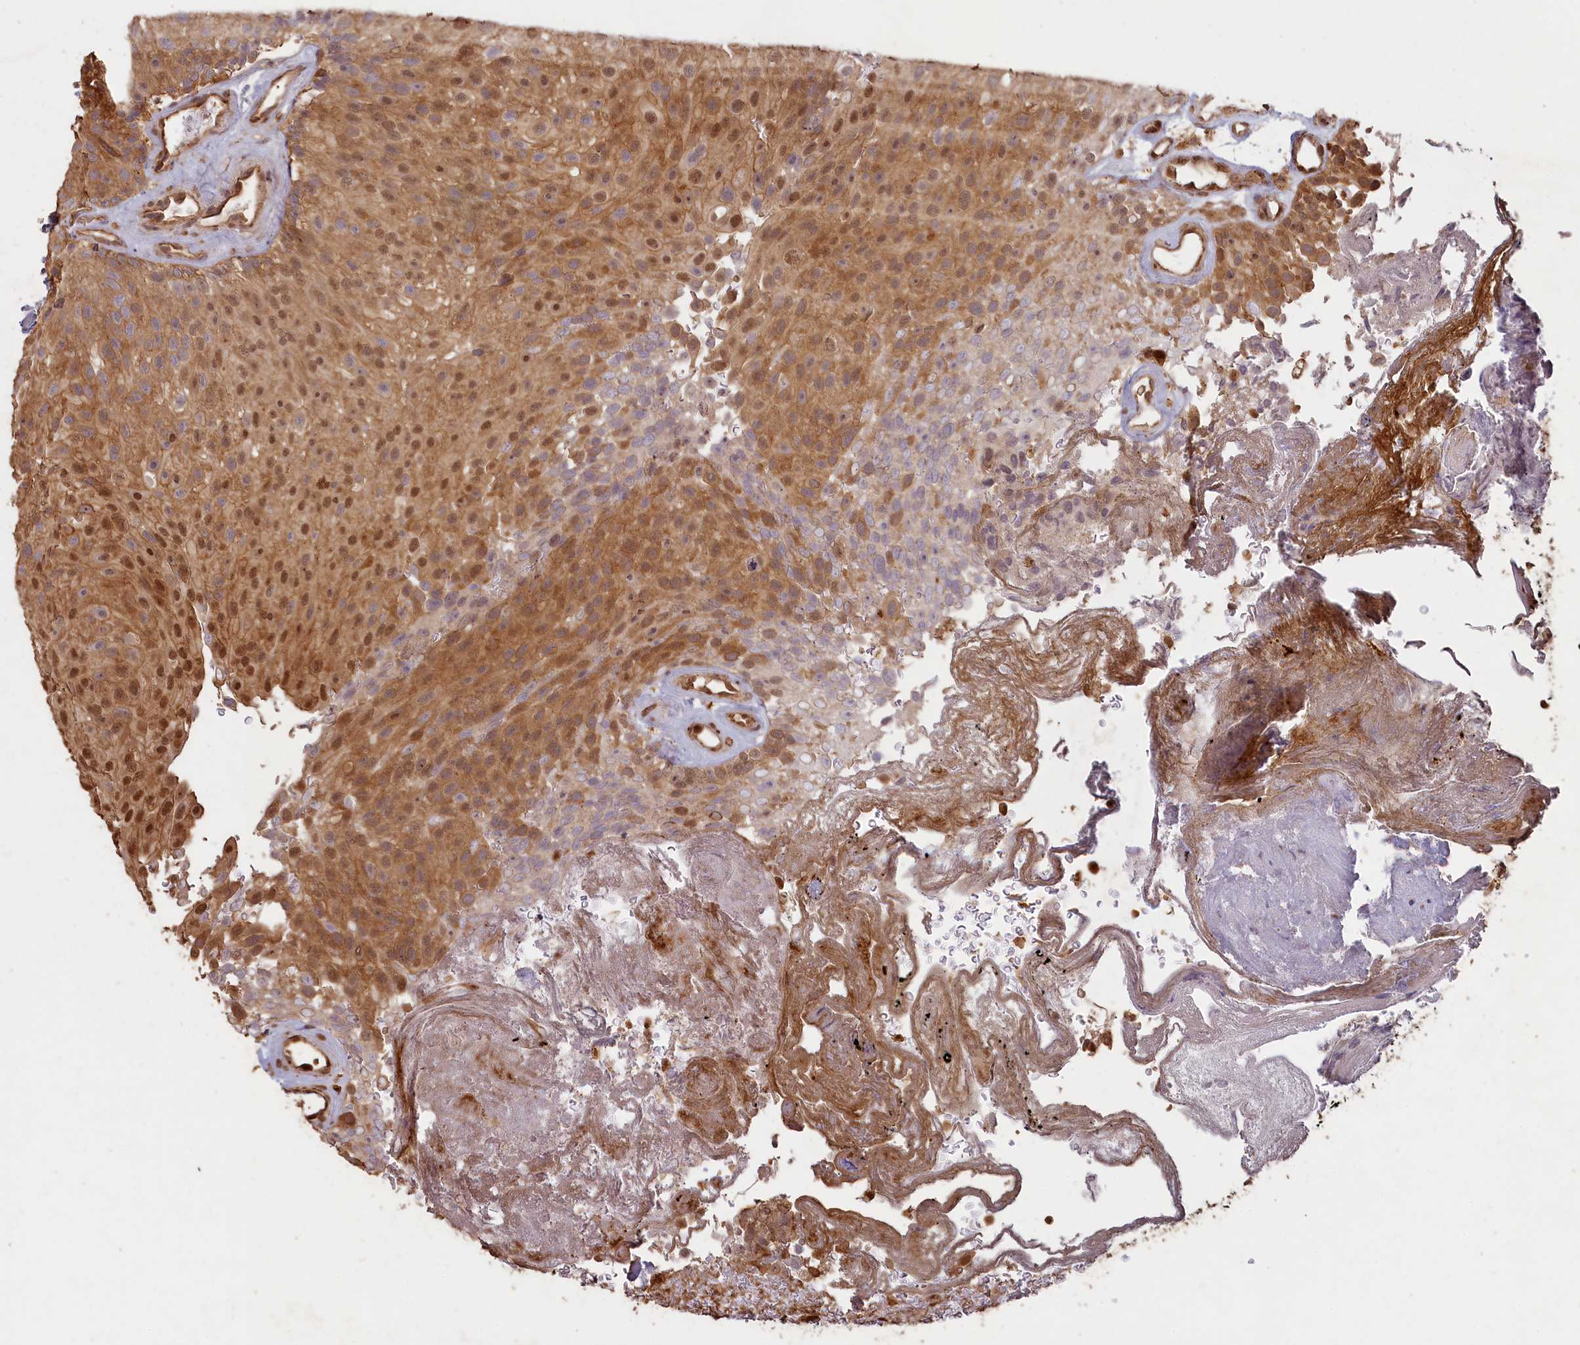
{"staining": {"intensity": "moderate", "quantity": ">75%", "location": "cytoplasmic/membranous,nuclear"}, "tissue": "urothelial cancer", "cell_type": "Tumor cells", "image_type": "cancer", "snomed": [{"axis": "morphology", "description": "Urothelial carcinoma, Low grade"}, {"axis": "topography", "description": "Urinary bladder"}], "caption": "A brown stain labels moderate cytoplasmic/membranous and nuclear staining of a protein in human urothelial carcinoma (low-grade) tumor cells.", "gene": "MADD", "patient": {"sex": "male", "age": 78}}